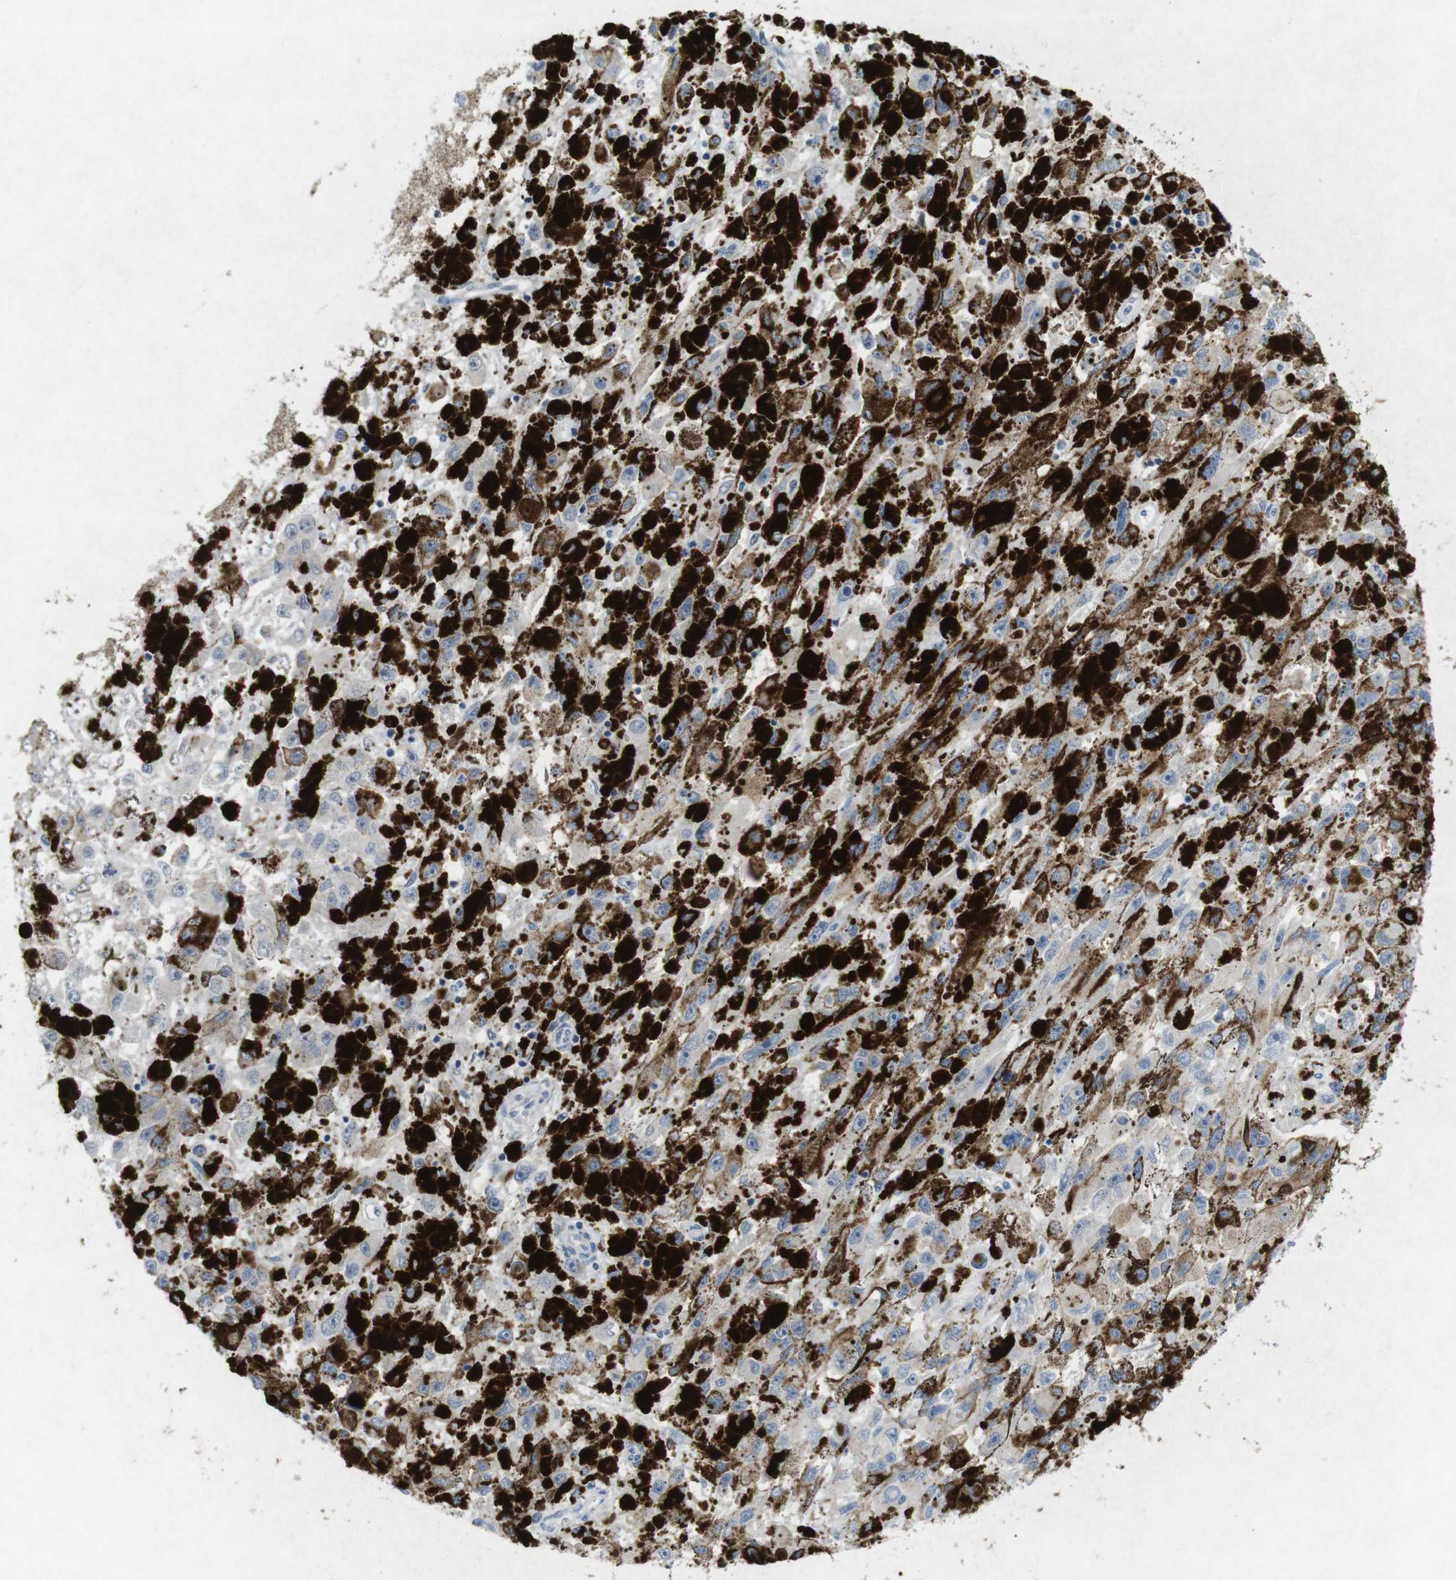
{"staining": {"intensity": "negative", "quantity": "none", "location": "none"}, "tissue": "melanoma", "cell_type": "Tumor cells", "image_type": "cancer", "snomed": [{"axis": "morphology", "description": "Malignant melanoma, NOS"}, {"axis": "topography", "description": "Skin"}], "caption": "Human melanoma stained for a protein using IHC displays no staining in tumor cells.", "gene": "SLAMF7", "patient": {"sex": "female", "age": 104}}